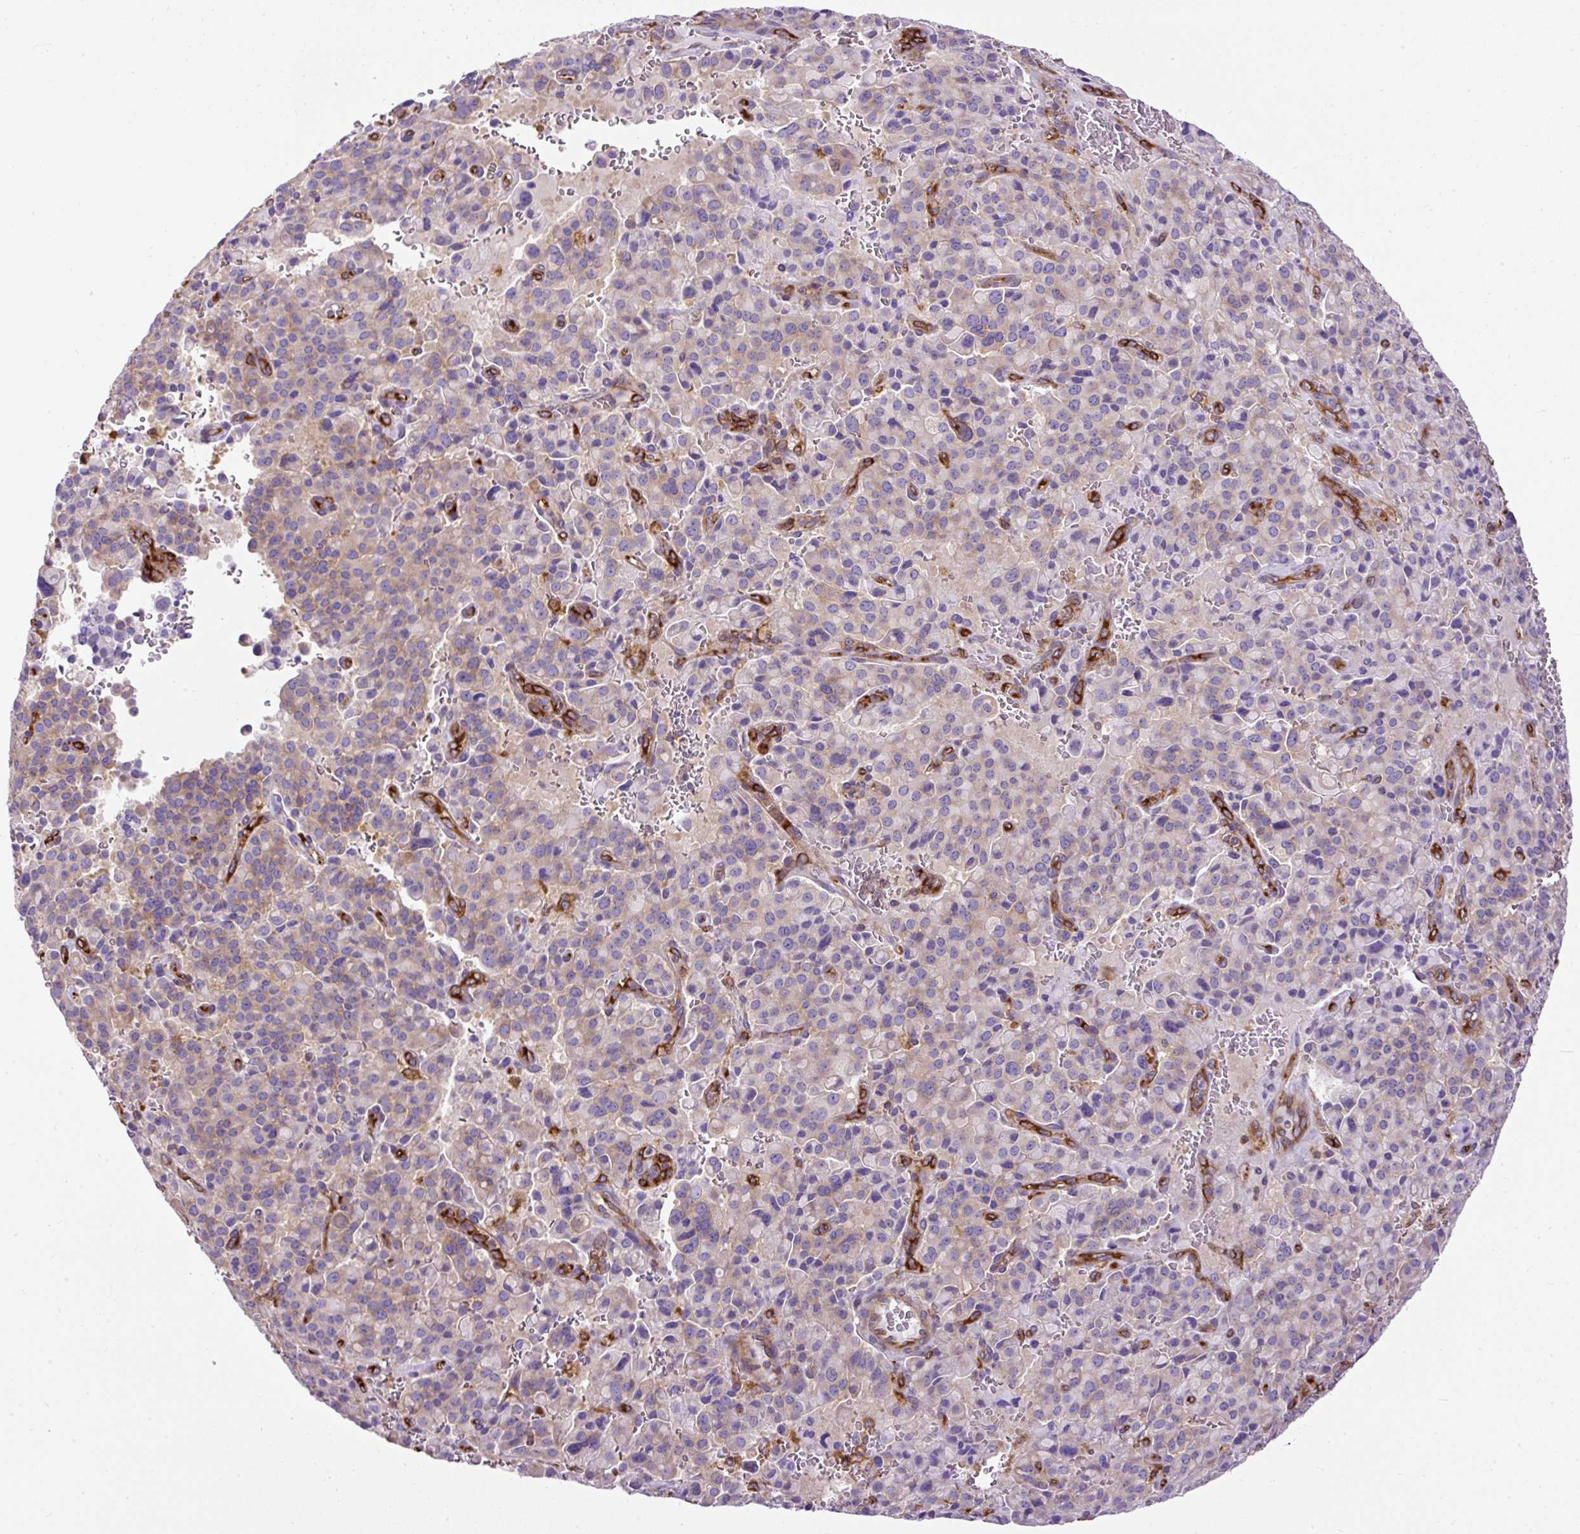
{"staining": {"intensity": "weak", "quantity": "25%-75%", "location": "cytoplasmic/membranous"}, "tissue": "pancreatic cancer", "cell_type": "Tumor cells", "image_type": "cancer", "snomed": [{"axis": "morphology", "description": "Adenocarcinoma, NOS"}, {"axis": "topography", "description": "Pancreas"}], "caption": "Immunohistochemical staining of human pancreatic cancer reveals low levels of weak cytoplasmic/membranous protein expression in about 25%-75% of tumor cells.", "gene": "MAP1S", "patient": {"sex": "male", "age": 65}}